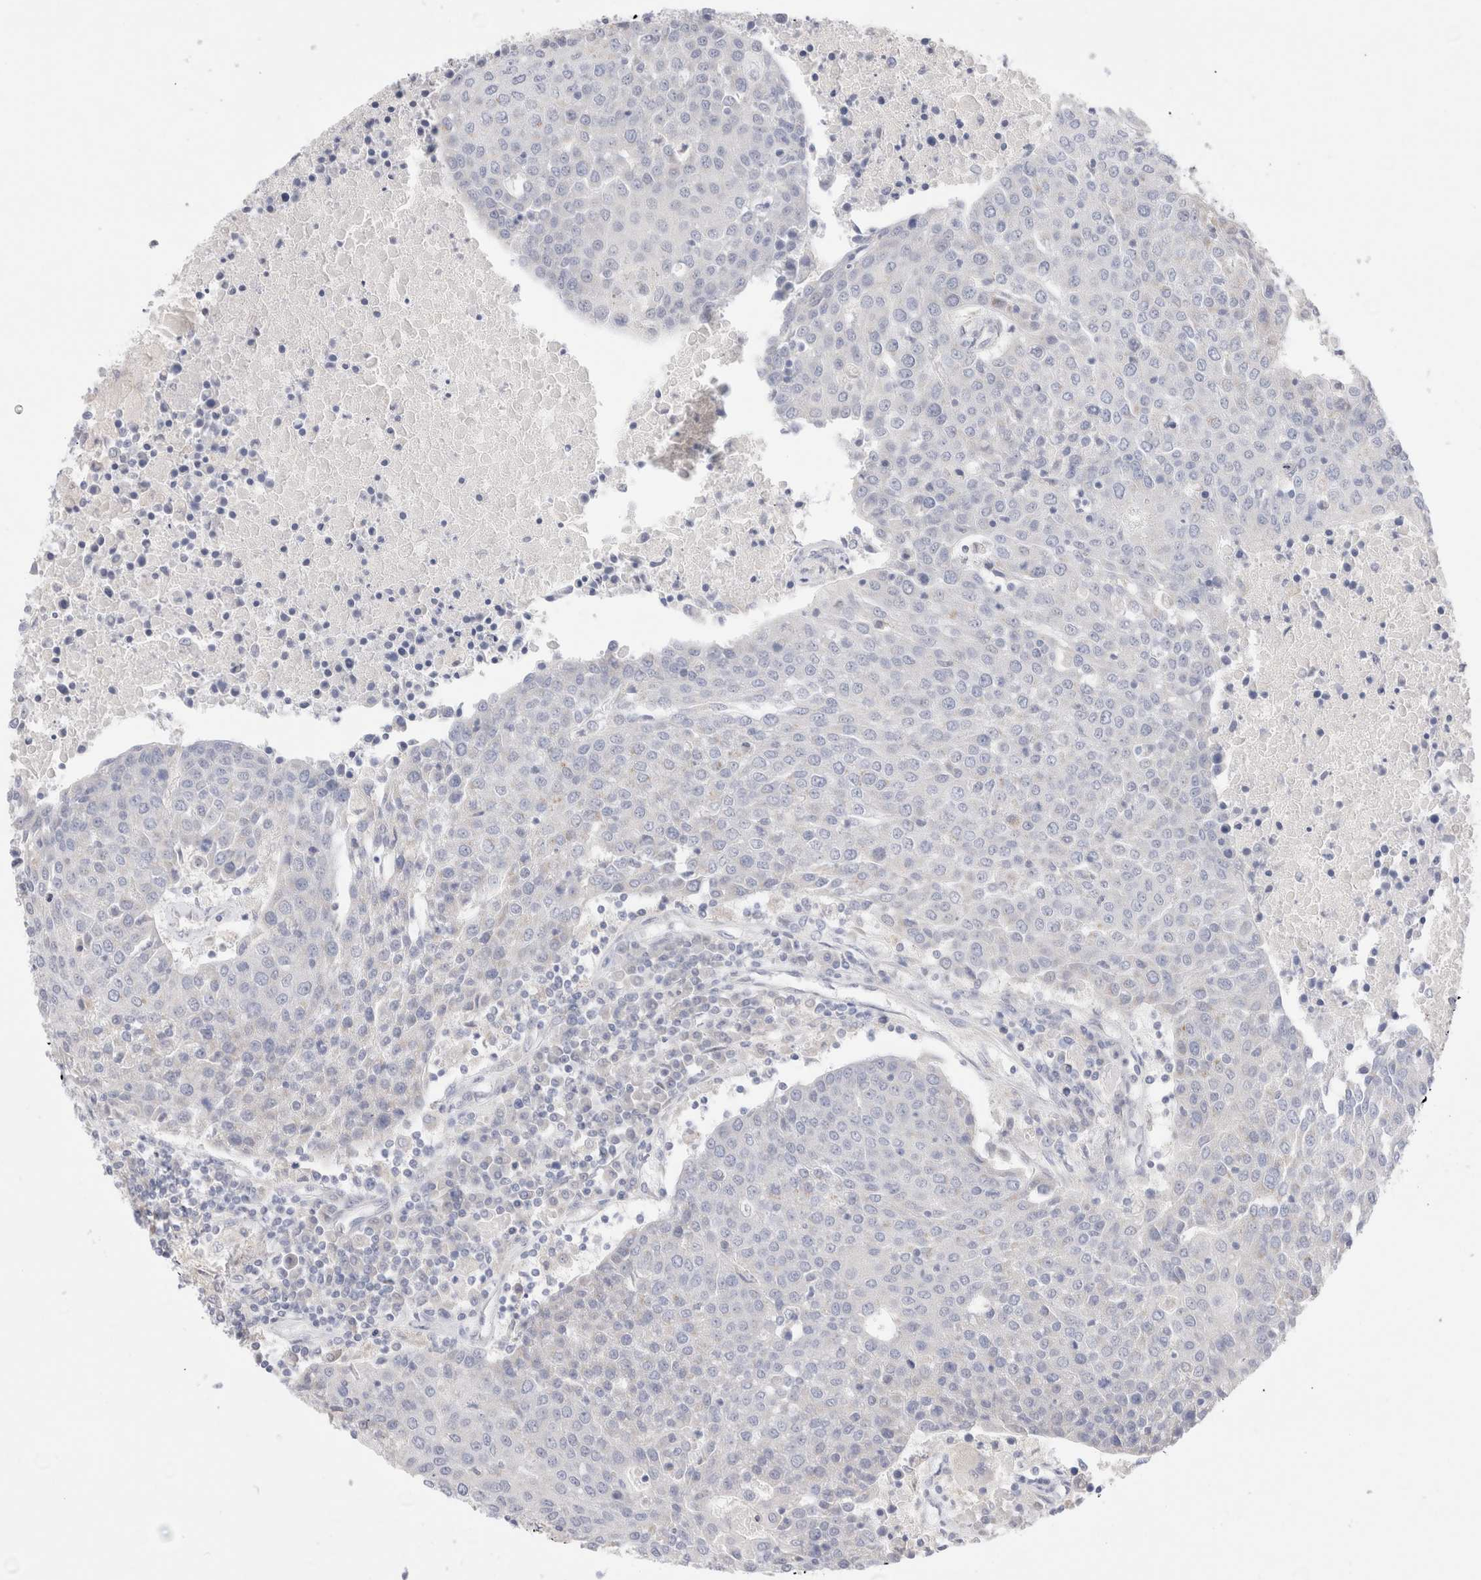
{"staining": {"intensity": "negative", "quantity": "none", "location": "none"}, "tissue": "urothelial cancer", "cell_type": "Tumor cells", "image_type": "cancer", "snomed": [{"axis": "morphology", "description": "Urothelial carcinoma, High grade"}, {"axis": "topography", "description": "Urinary bladder"}], "caption": "Immunohistochemistry (IHC) of urothelial carcinoma (high-grade) shows no expression in tumor cells.", "gene": "SPATA20", "patient": {"sex": "female", "age": 85}}